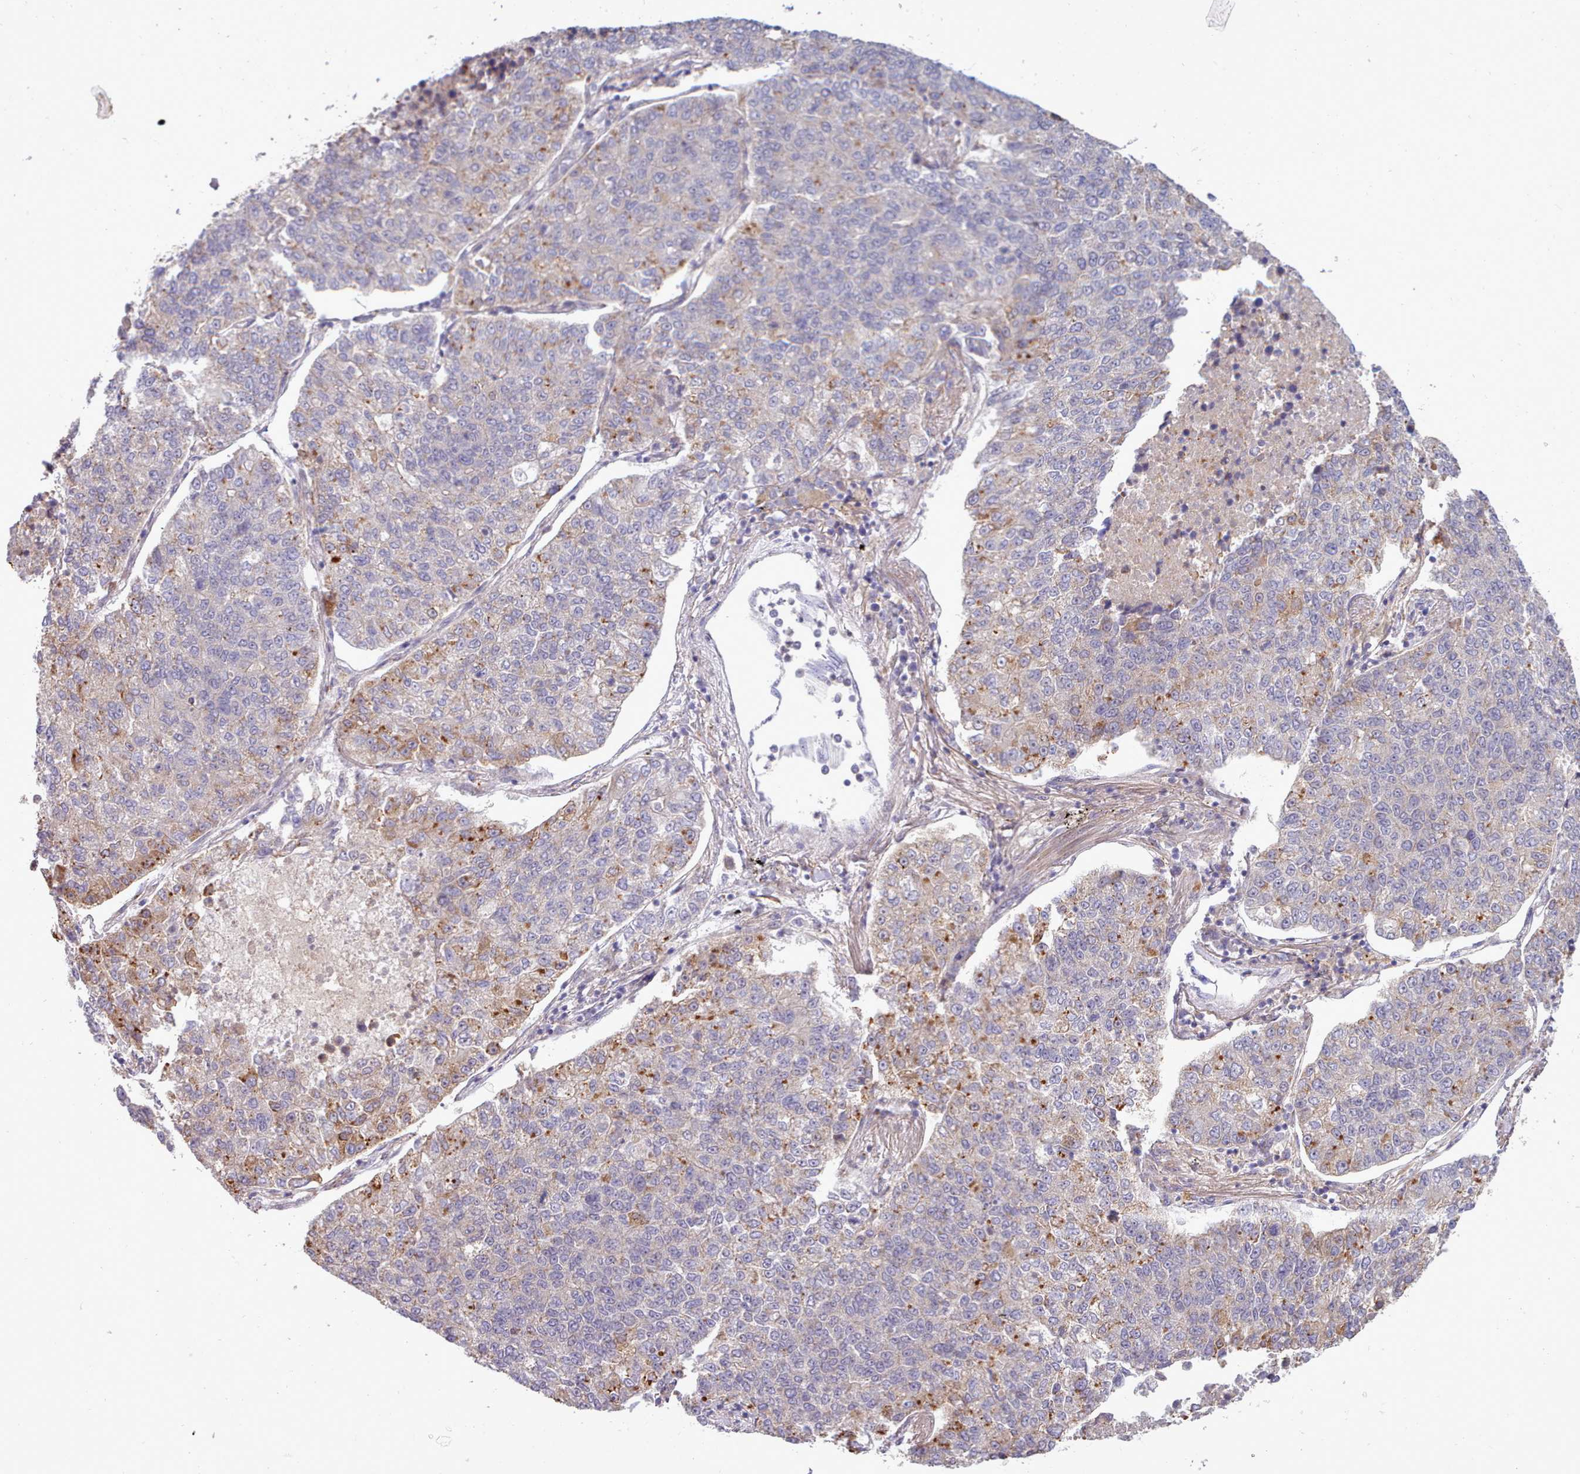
{"staining": {"intensity": "moderate", "quantity": "25%-75%", "location": "cytoplasmic/membranous"}, "tissue": "lung cancer", "cell_type": "Tumor cells", "image_type": "cancer", "snomed": [{"axis": "morphology", "description": "Adenocarcinoma, NOS"}, {"axis": "topography", "description": "Lung"}], "caption": "Lung cancer (adenocarcinoma) stained with immunohistochemistry reveals moderate cytoplasmic/membranous expression in about 25%-75% of tumor cells.", "gene": "TRIM26", "patient": {"sex": "male", "age": 49}}